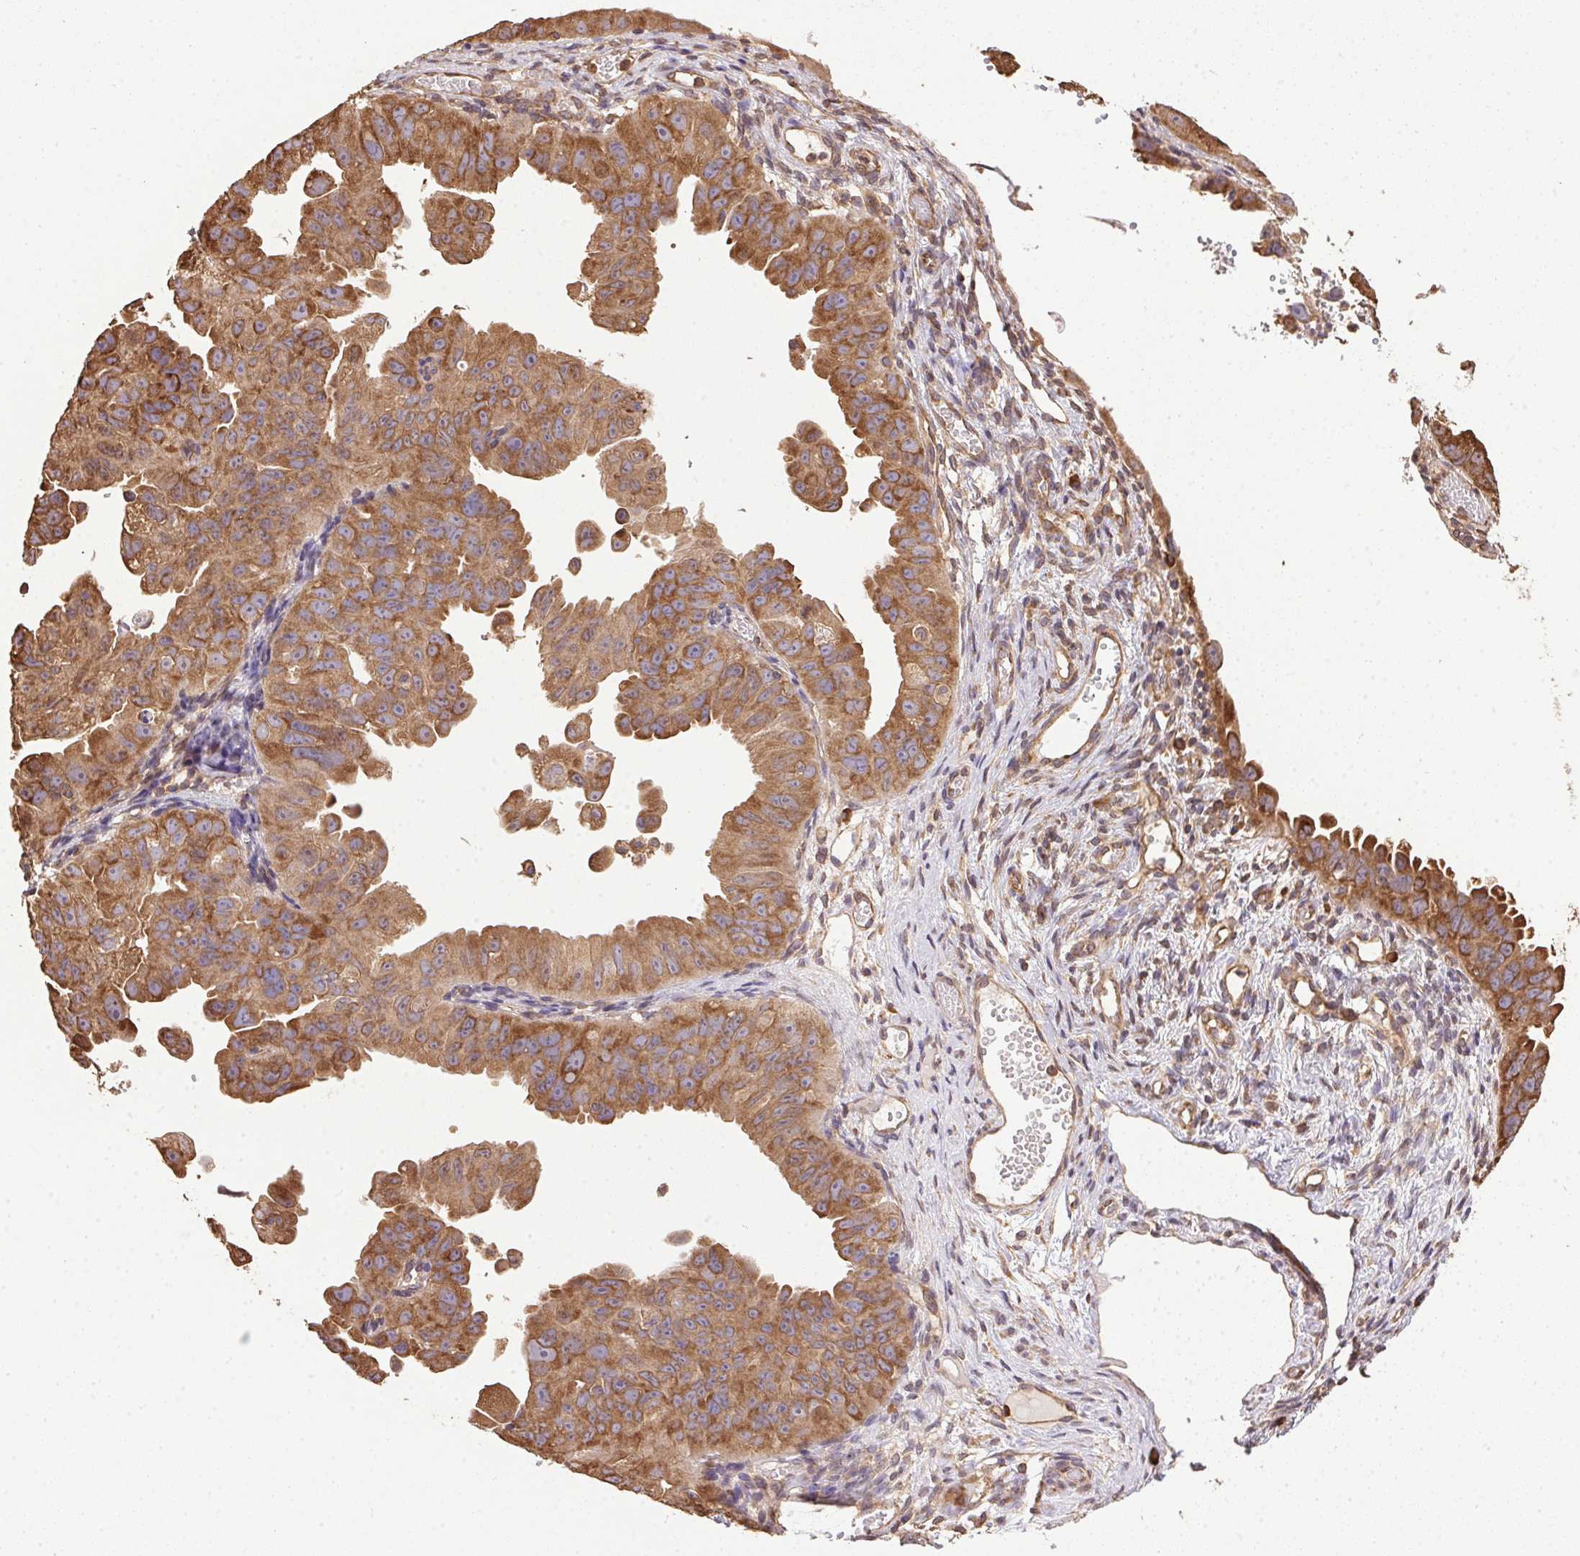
{"staining": {"intensity": "strong", "quantity": ">75%", "location": "cytoplasmic/membranous"}, "tissue": "ovarian cancer", "cell_type": "Tumor cells", "image_type": "cancer", "snomed": [{"axis": "morphology", "description": "Carcinoma, endometroid"}, {"axis": "topography", "description": "Ovary"}], "caption": "Protein staining of ovarian cancer tissue exhibits strong cytoplasmic/membranous staining in approximately >75% of tumor cells.", "gene": "EIF2S1", "patient": {"sex": "female", "age": 85}}